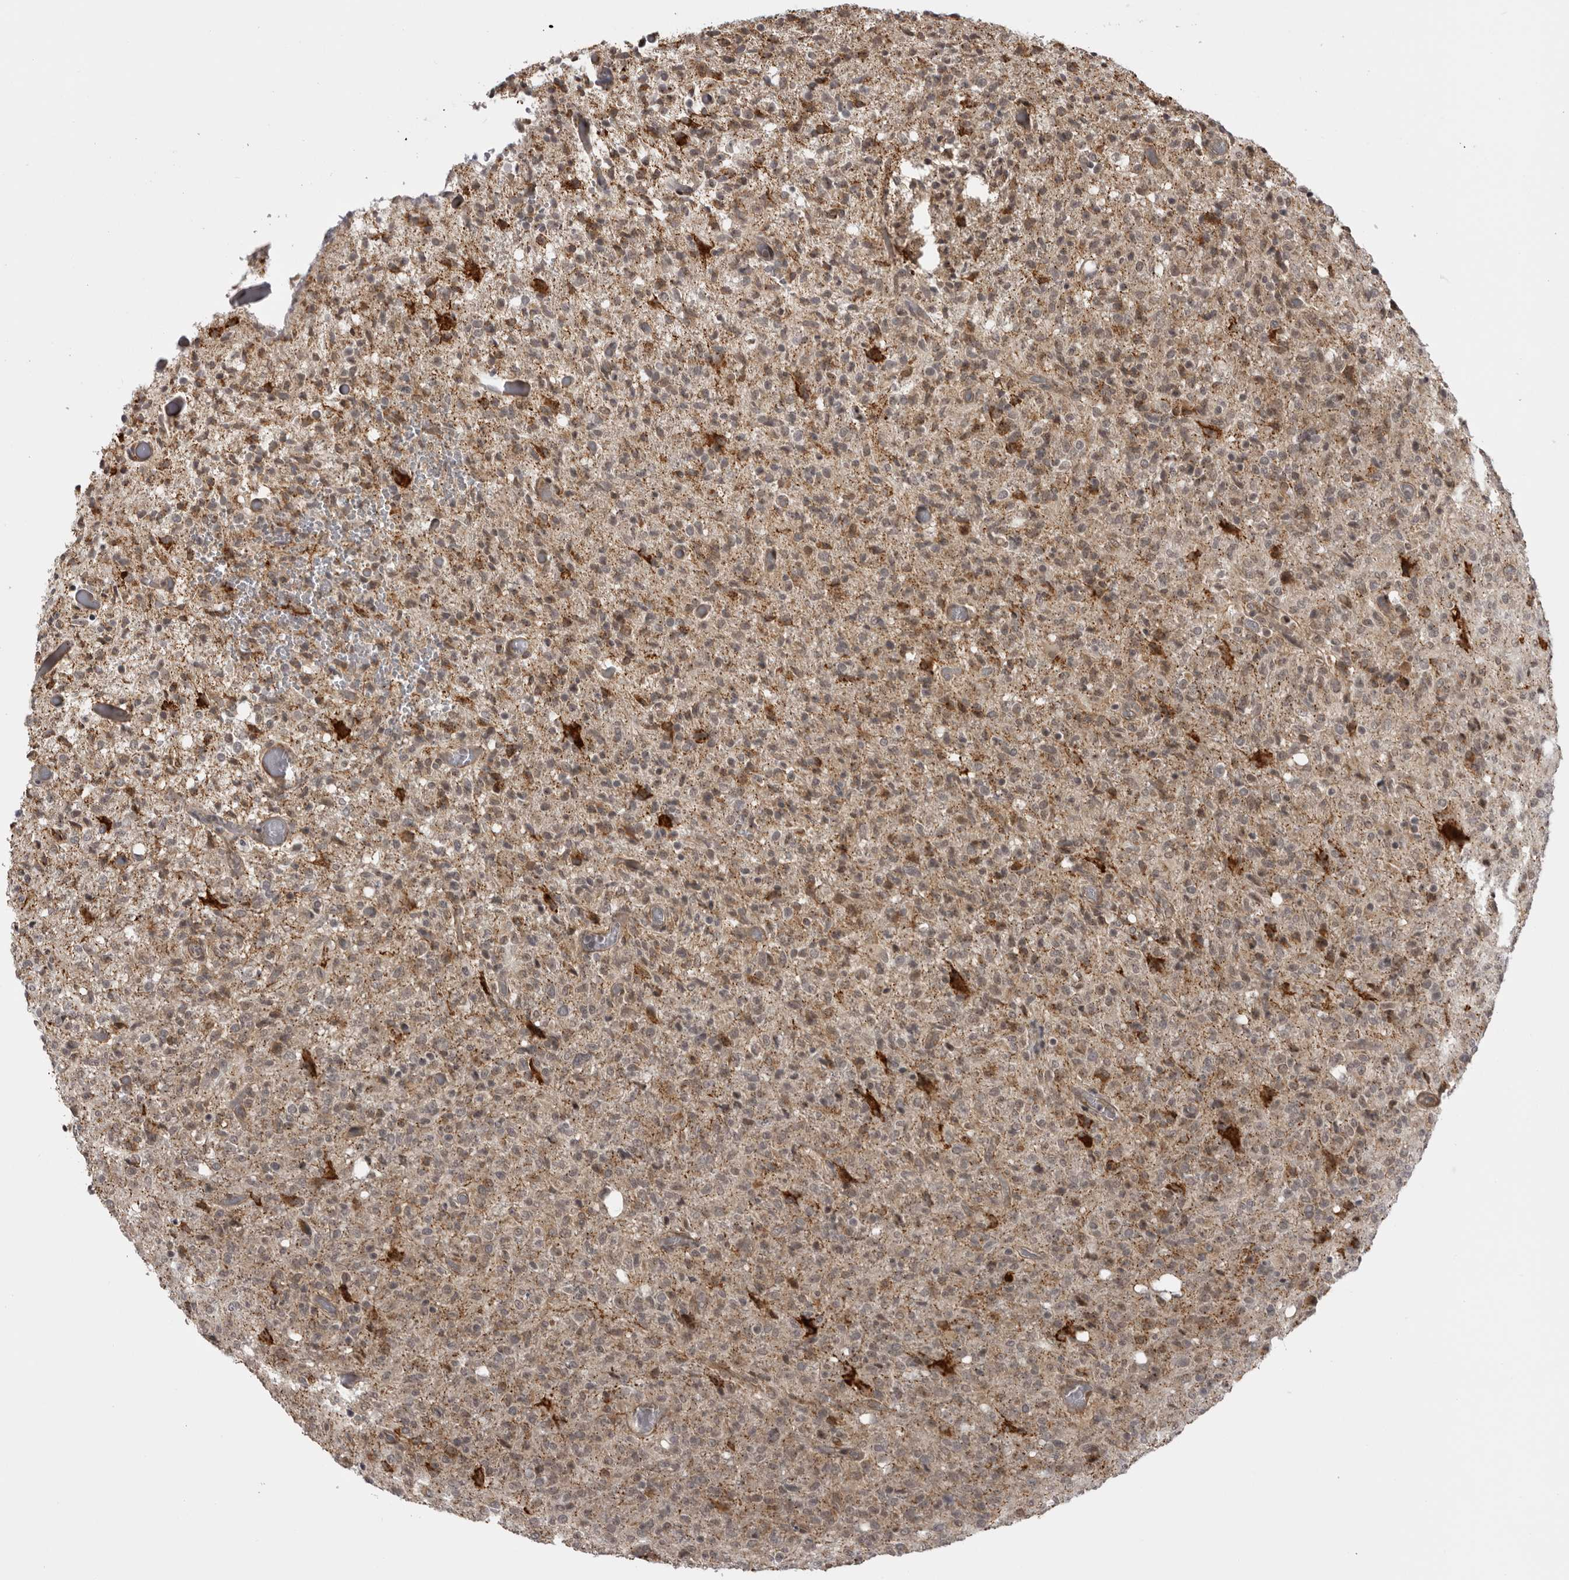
{"staining": {"intensity": "strong", "quantity": "<25%", "location": "cytoplasmic/membranous"}, "tissue": "glioma", "cell_type": "Tumor cells", "image_type": "cancer", "snomed": [{"axis": "morphology", "description": "Glioma, malignant, High grade"}, {"axis": "topography", "description": "Brain"}], "caption": "Malignant glioma (high-grade) stained with a protein marker exhibits strong staining in tumor cells.", "gene": "DNAH14", "patient": {"sex": "female", "age": 57}}